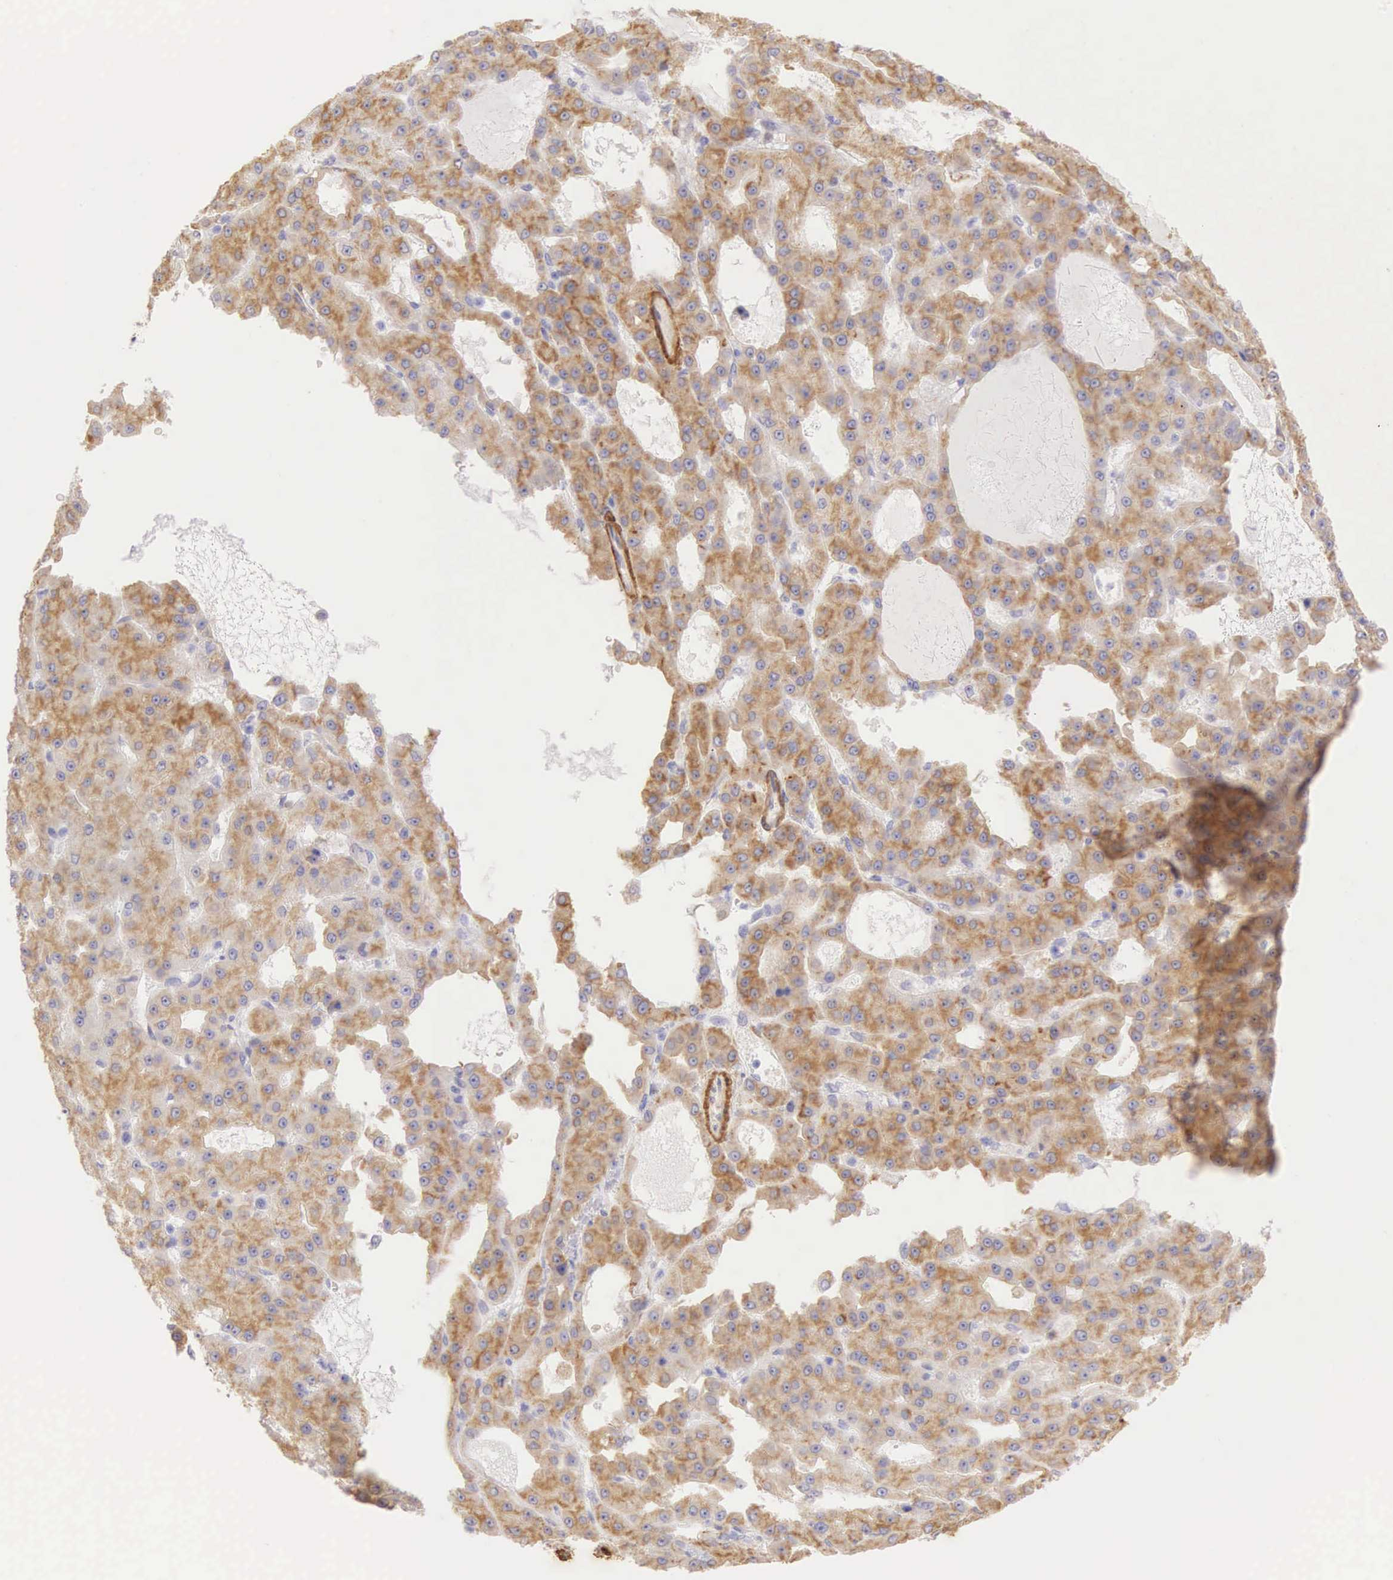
{"staining": {"intensity": "moderate", "quantity": "25%-75%", "location": "cytoplasmic/membranous"}, "tissue": "liver cancer", "cell_type": "Tumor cells", "image_type": "cancer", "snomed": [{"axis": "morphology", "description": "Carcinoma, Hepatocellular, NOS"}, {"axis": "topography", "description": "Liver"}], "caption": "A brown stain shows moderate cytoplasmic/membranous positivity of a protein in liver cancer (hepatocellular carcinoma) tumor cells.", "gene": "CNN1", "patient": {"sex": "male", "age": 47}}